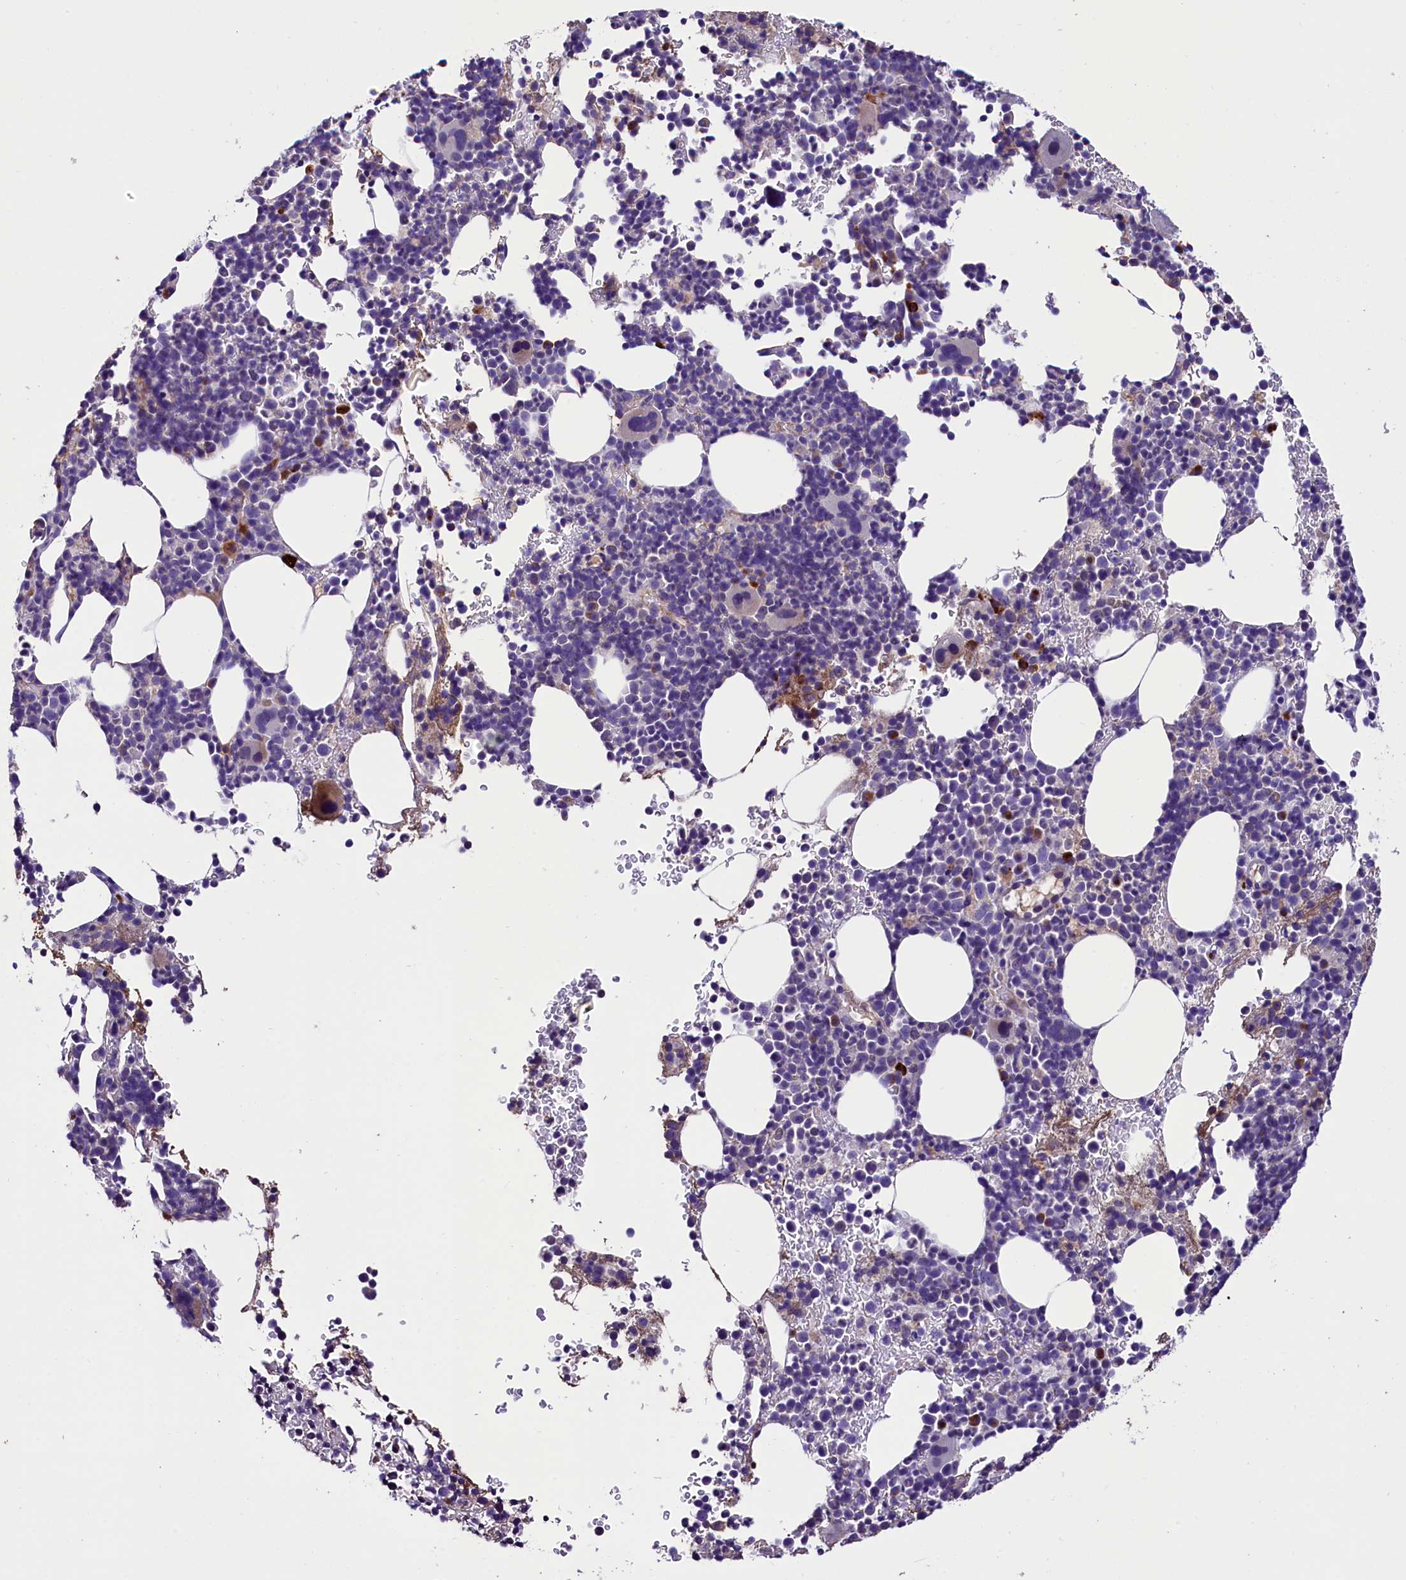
{"staining": {"intensity": "moderate", "quantity": "<25%", "location": "cytoplasmic/membranous"}, "tissue": "bone marrow", "cell_type": "Hematopoietic cells", "image_type": "normal", "snomed": [{"axis": "morphology", "description": "Normal tissue, NOS"}, {"axis": "topography", "description": "Bone marrow"}], "caption": "Hematopoietic cells demonstrate low levels of moderate cytoplasmic/membranous expression in approximately <25% of cells in normal human bone marrow. (Stains: DAB in brown, nuclei in blue, Microscopy: brightfield microscopy at high magnification).", "gene": "MEX3B", "patient": {"sex": "female", "age": 82}}